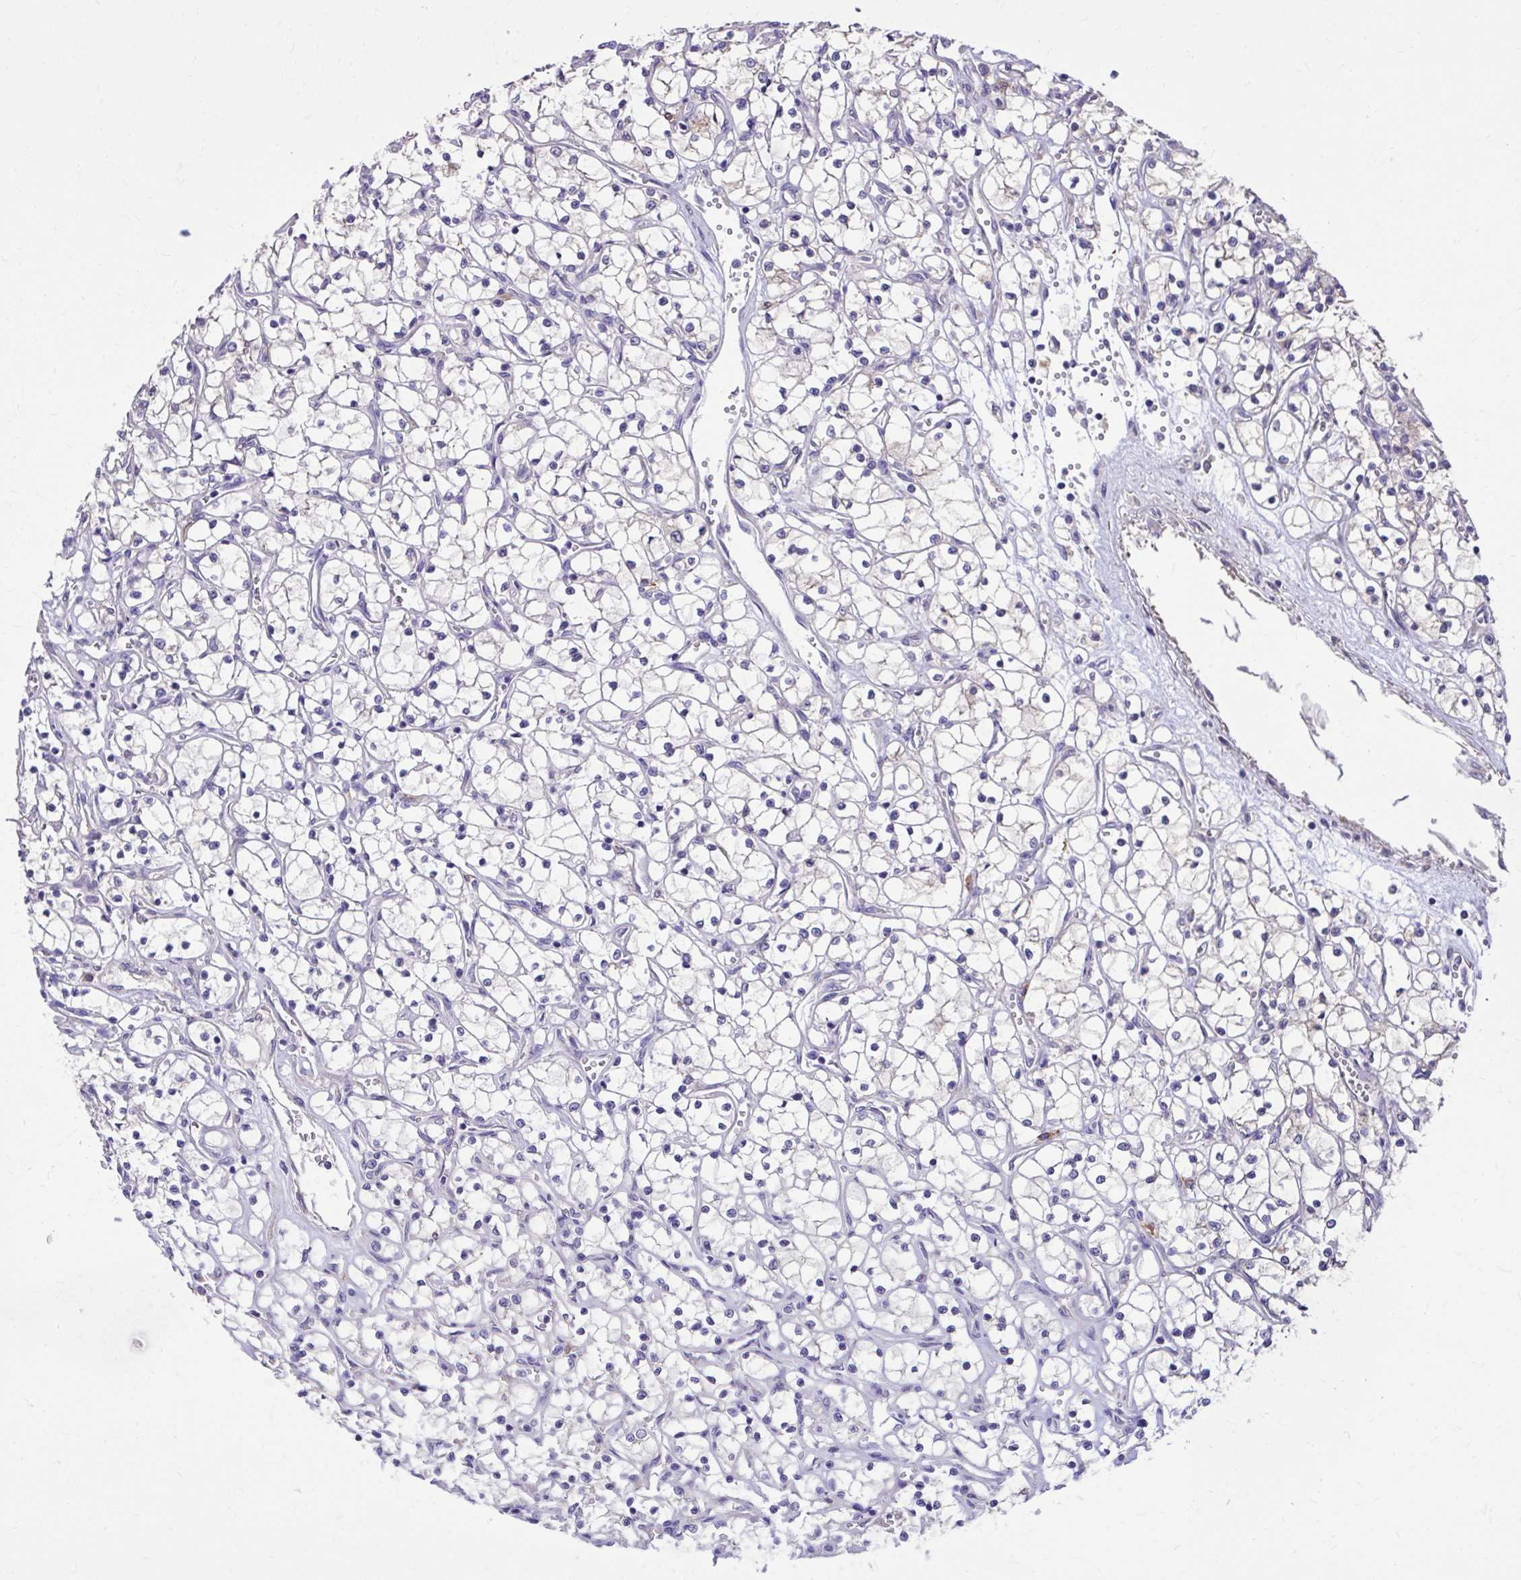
{"staining": {"intensity": "negative", "quantity": "none", "location": "none"}, "tissue": "renal cancer", "cell_type": "Tumor cells", "image_type": "cancer", "snomed": [{"axis": "morphology", "description": "Adenocarcinoma, NOS"}, {"axis": "topography", "description": "Kidney"}], "caption": "DAB (3,3'-diaminobenzidine) immunohistochemical staining of renal cancer displays no significant positivity in tumor cells. (DAB immunohistochemistry (IHC) with hematoxylin counter stain).", "gene": "EPB41L1", "patient": {"sex": "female", "age": 69}}